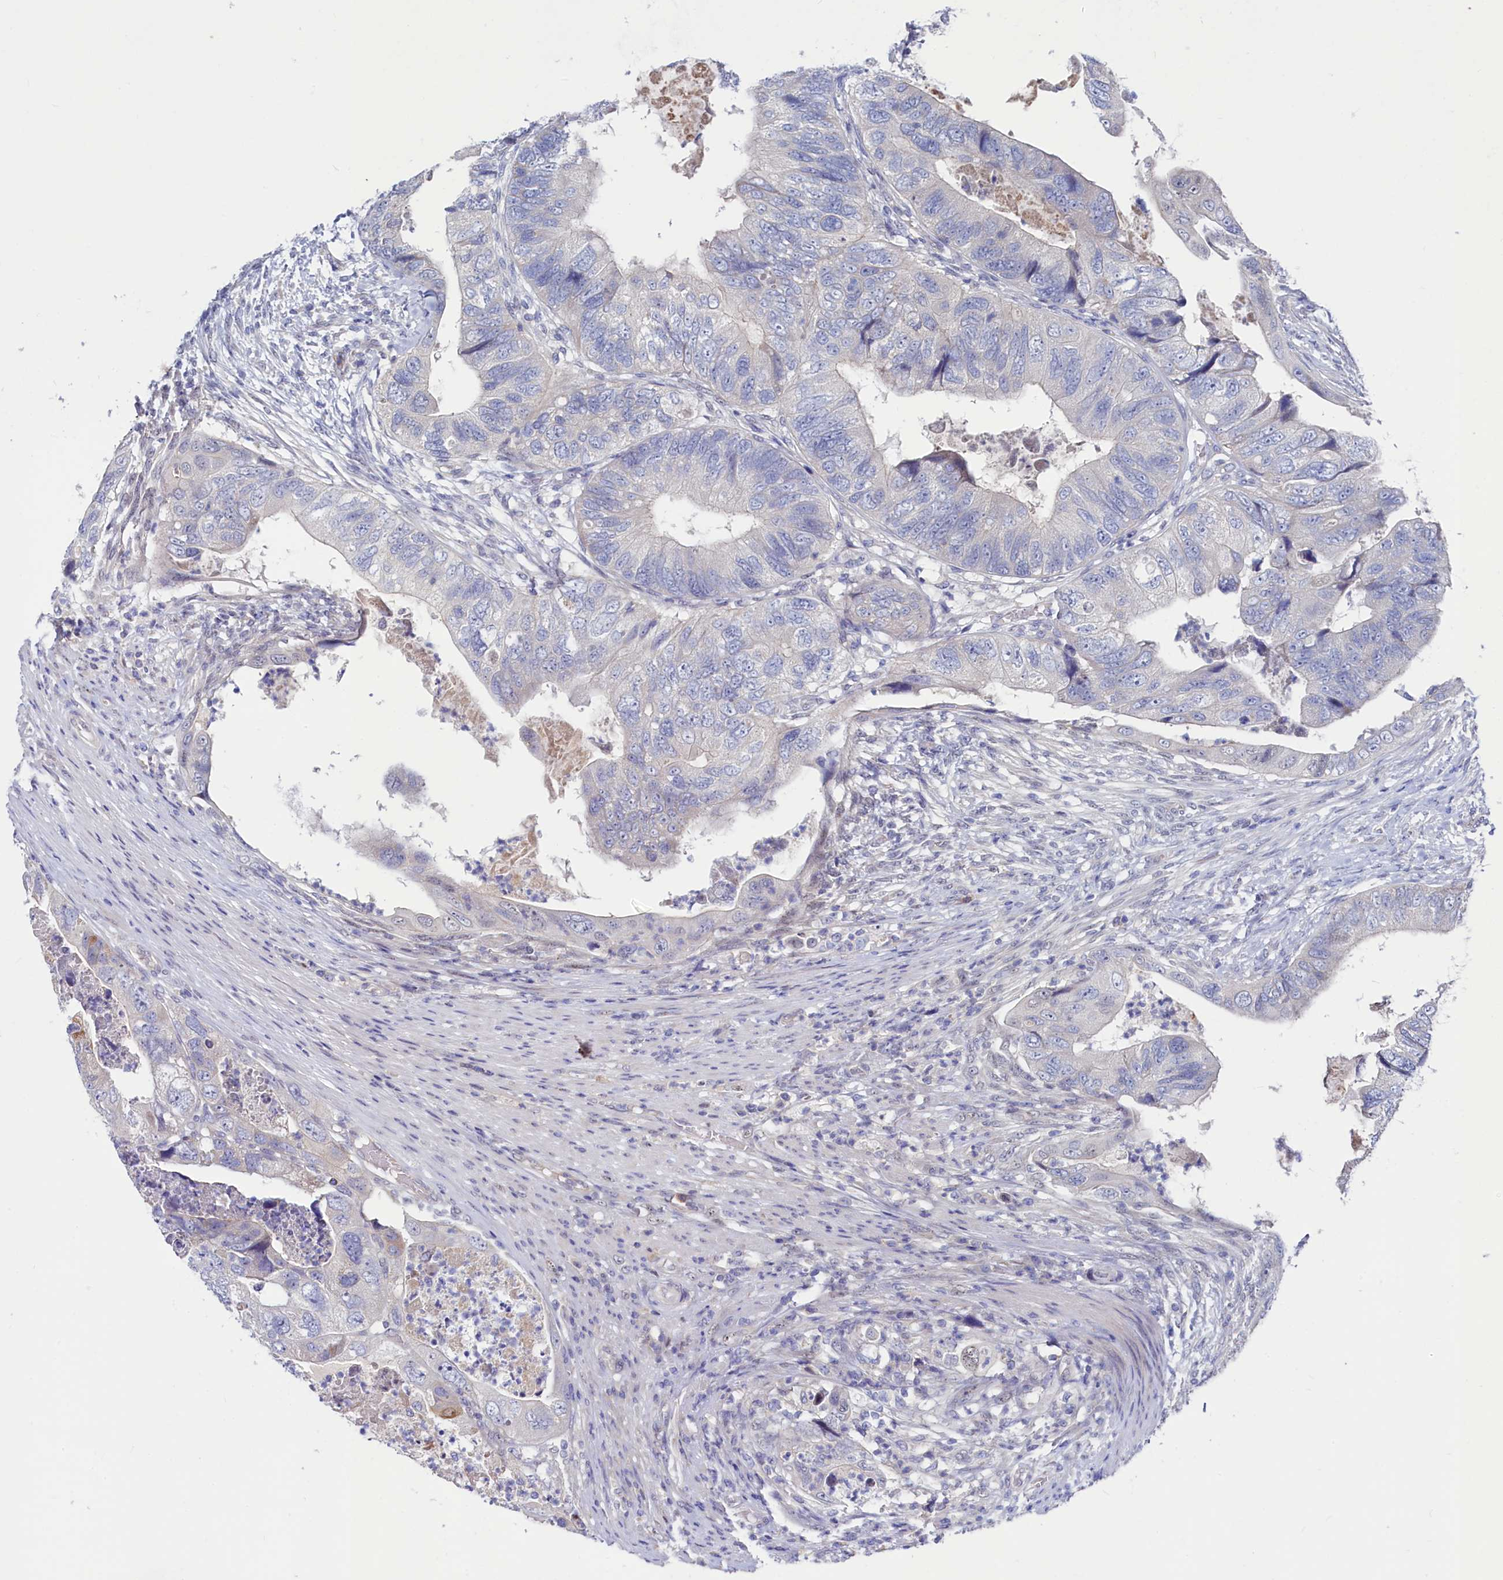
{"staining": {"intensity": "negative", "quantity": "none", "location": "none"}, "tissue": "colorectal cancer", "cell_type": "Tumor cells", "image_type": "cancer", "snomed": [{"axis": "morphology", "description": "Adenocarcinoma, NOS"}, {"axis": "topography", "description": "Rectum"}], "caption": "The immunohistochemistry (IHC) histopathology image has no significant expression in tumor cells of adenocarcinoma (colorectal) tissue.", "gene": "ASTE1", "patient": {"sex": "male", "age": 63}}